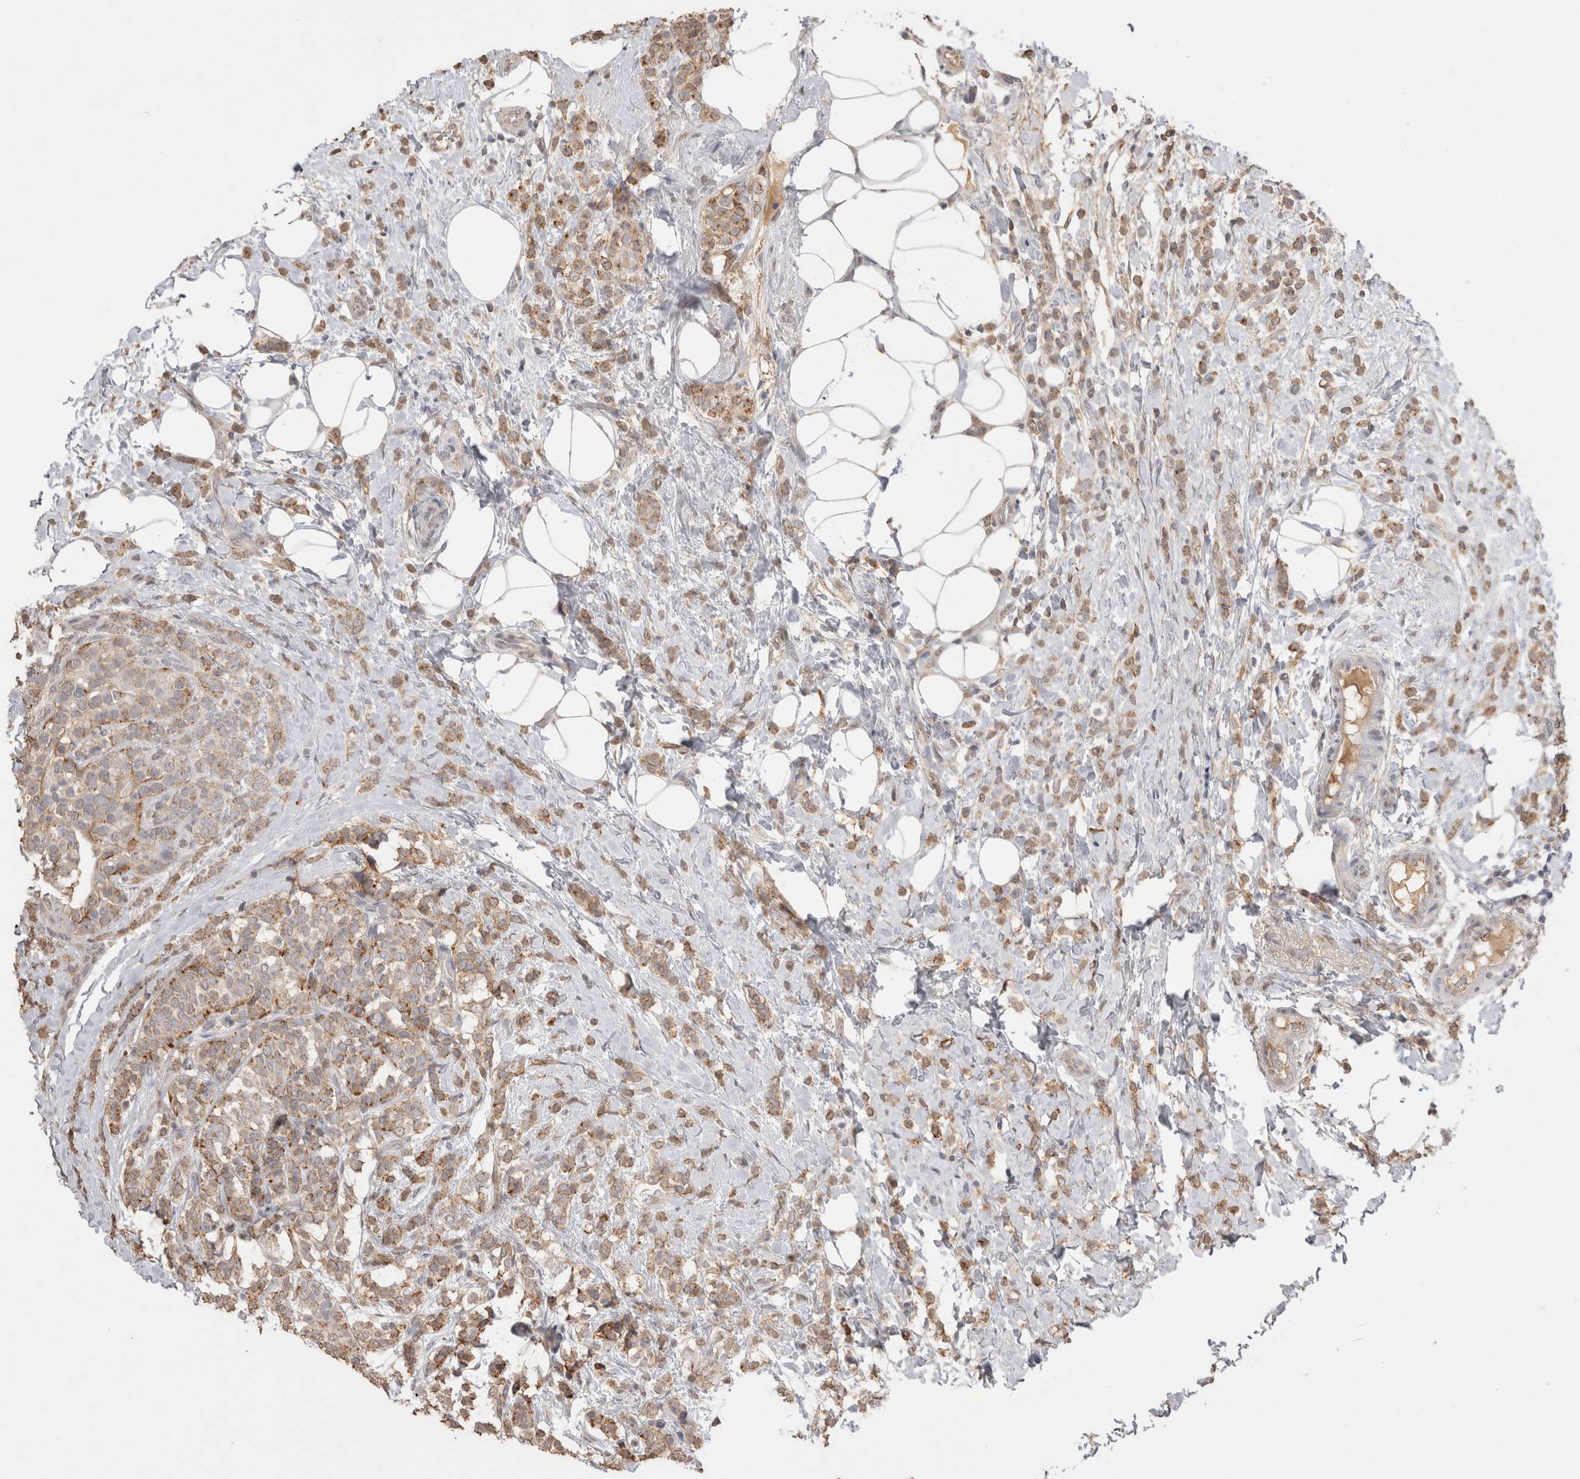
{"staining": {"intensity": "moderate", "quantity": ">75%", "location": "cytoplasmic/membranous"}, "tissue": "breast cancer", "cell_type": "Tumor cells", "image_type": "cancer", "snomed": [{"axis": "morphology", "description": "Lobular carcinoma"}, {"axis": "topography", "description": "Breast"}], "caption": "Breast lobular carcinoma stained with a protein marker exhibits moderate staining in tumor cells.", "gene": "NAALADL2", "patient": {"sex": "female", "age": 50}}